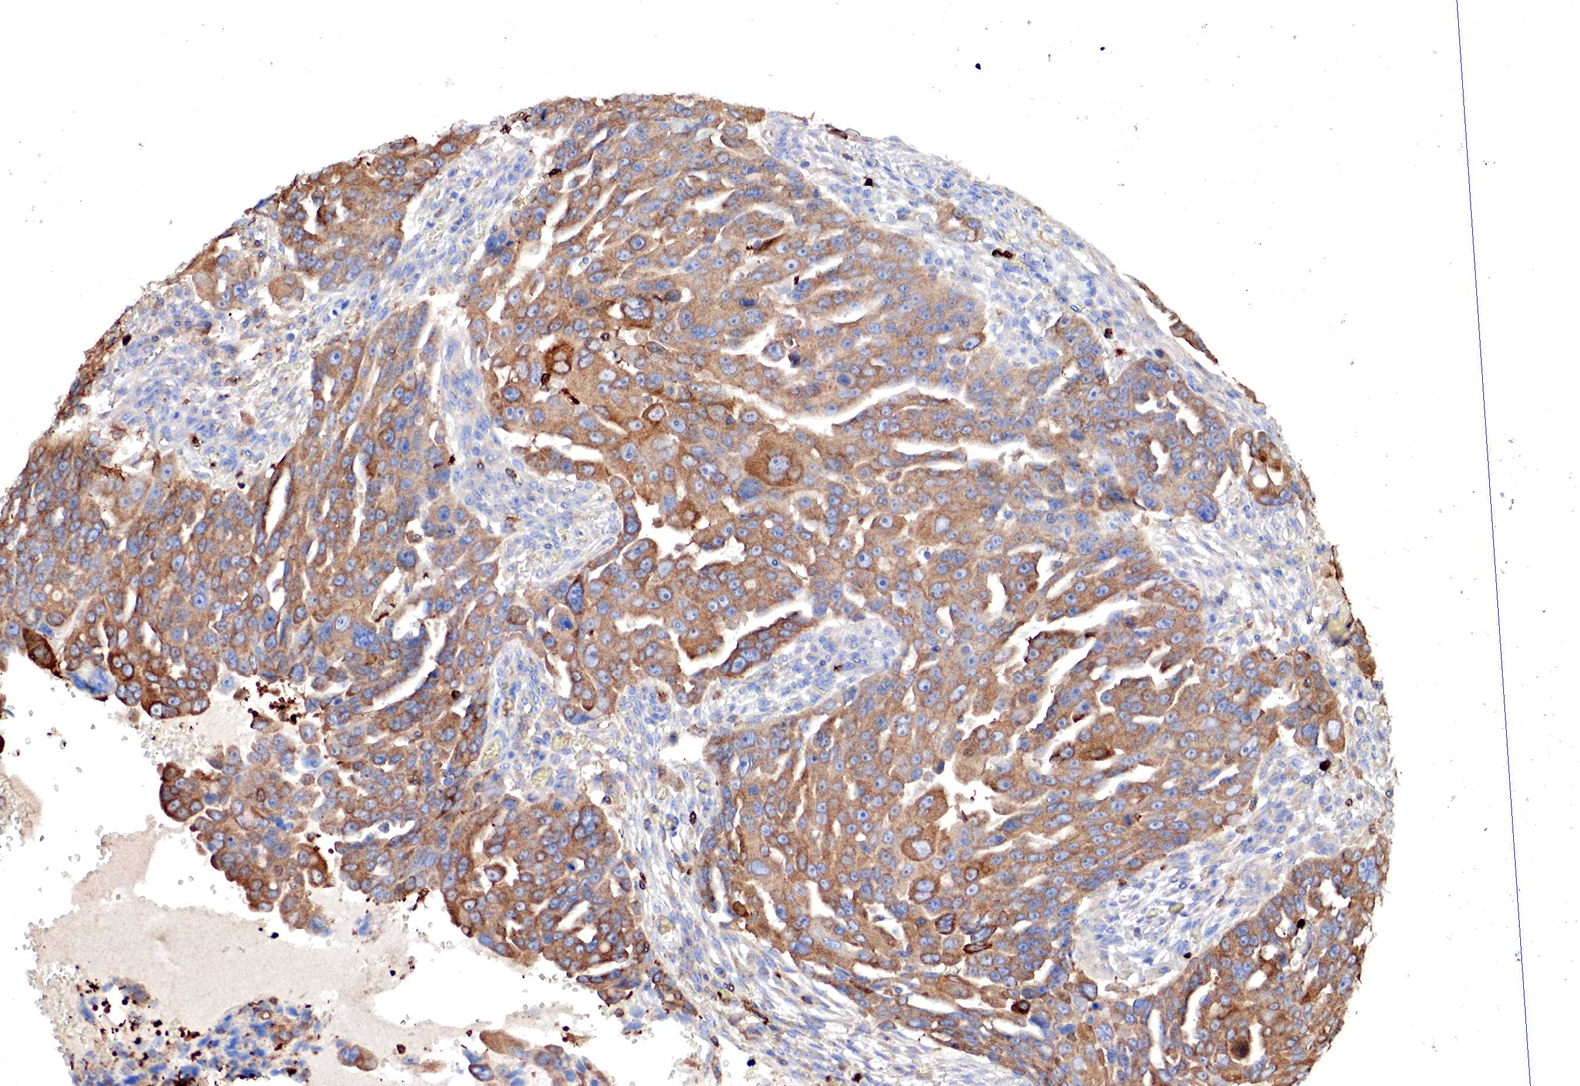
{"staining": {"intensity": "strong", "quantity": "25%-75%", "location": "cytoplasmic/membranous"}, "tissue": "ovarian cancer", "cell_type": "Tumor cells", "image_type": "cancer", "snomed": [{"axis": "morphology", "description": "Carcinoma, endometroid"}, {"axis": "topography", "description": "Ovary"}], "caption": "Immunohistochemical staining of ovarian endometroid carcinoma displays high levels of strong cytoplasmic/membranous staining in approximately 25%-75% of tumor cells.", "gene": "G6PD", "patient": {"sex": "female", "age": 75}}